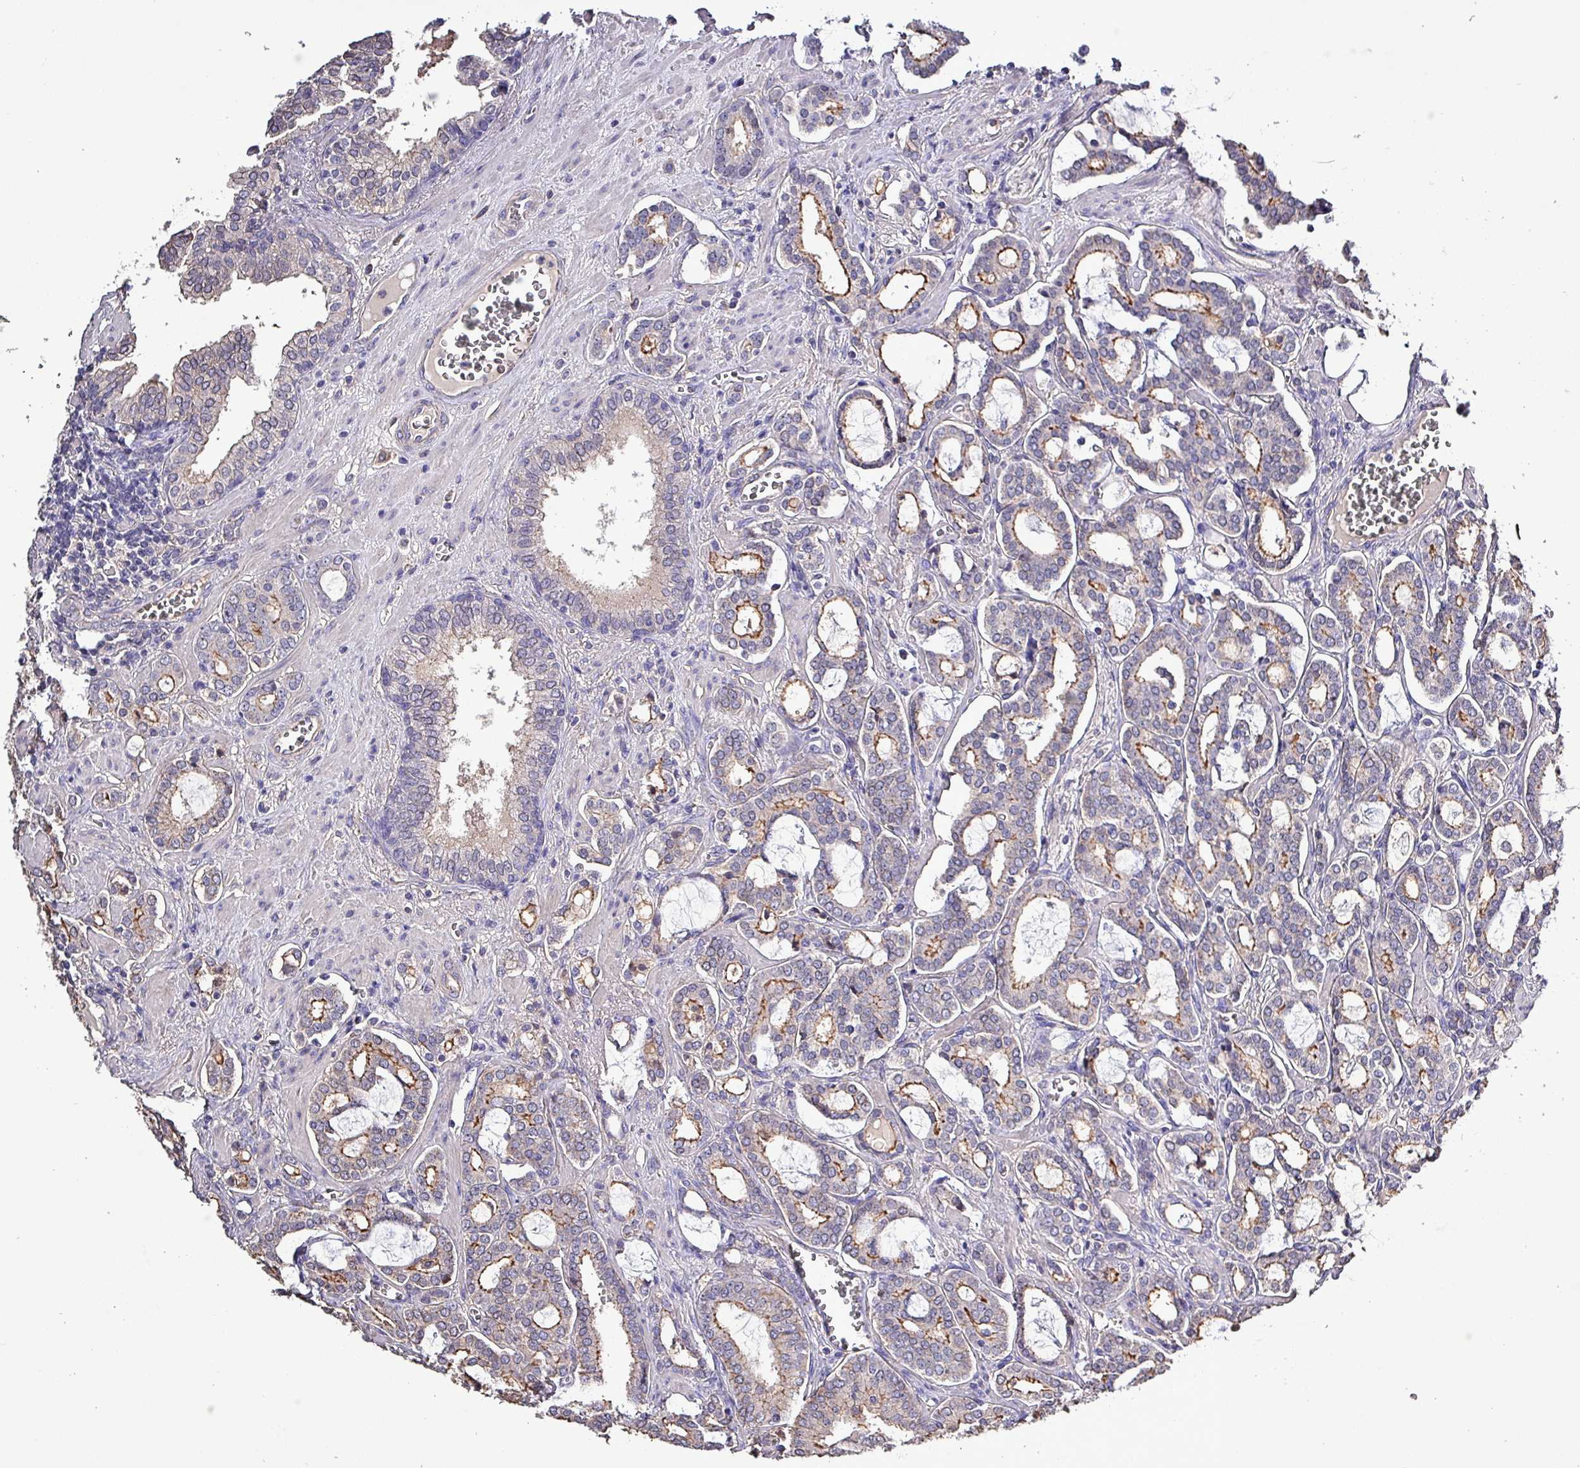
{"staining": {"intensity": "moderate", "quantity": "25%-75%", "location": "cytoplasmic/membranous"}, "tissue": "prostate cancer", "cell_type": "Tumor cells", "image_type": "cancer", "snomed": [{"axis": "morphology", "description": "Adenocarcinoma, High grade"}, {"axis": "topography", "description": "Prostate and seminal vesicle, NOS"}], "caption": "IHC histopathology image of neoplastic tissue: human prostate high-grade adenocarcinoma stained using immunohistochemistry reveals medium levels of moderate protein expression localized specifically in the cytoplasmic/membranous of tumor cells, appearing as a cytoplasmic/membranous brown color.", "gene": "HTRA4", "patient": {"sex": "male", "age": 67}}